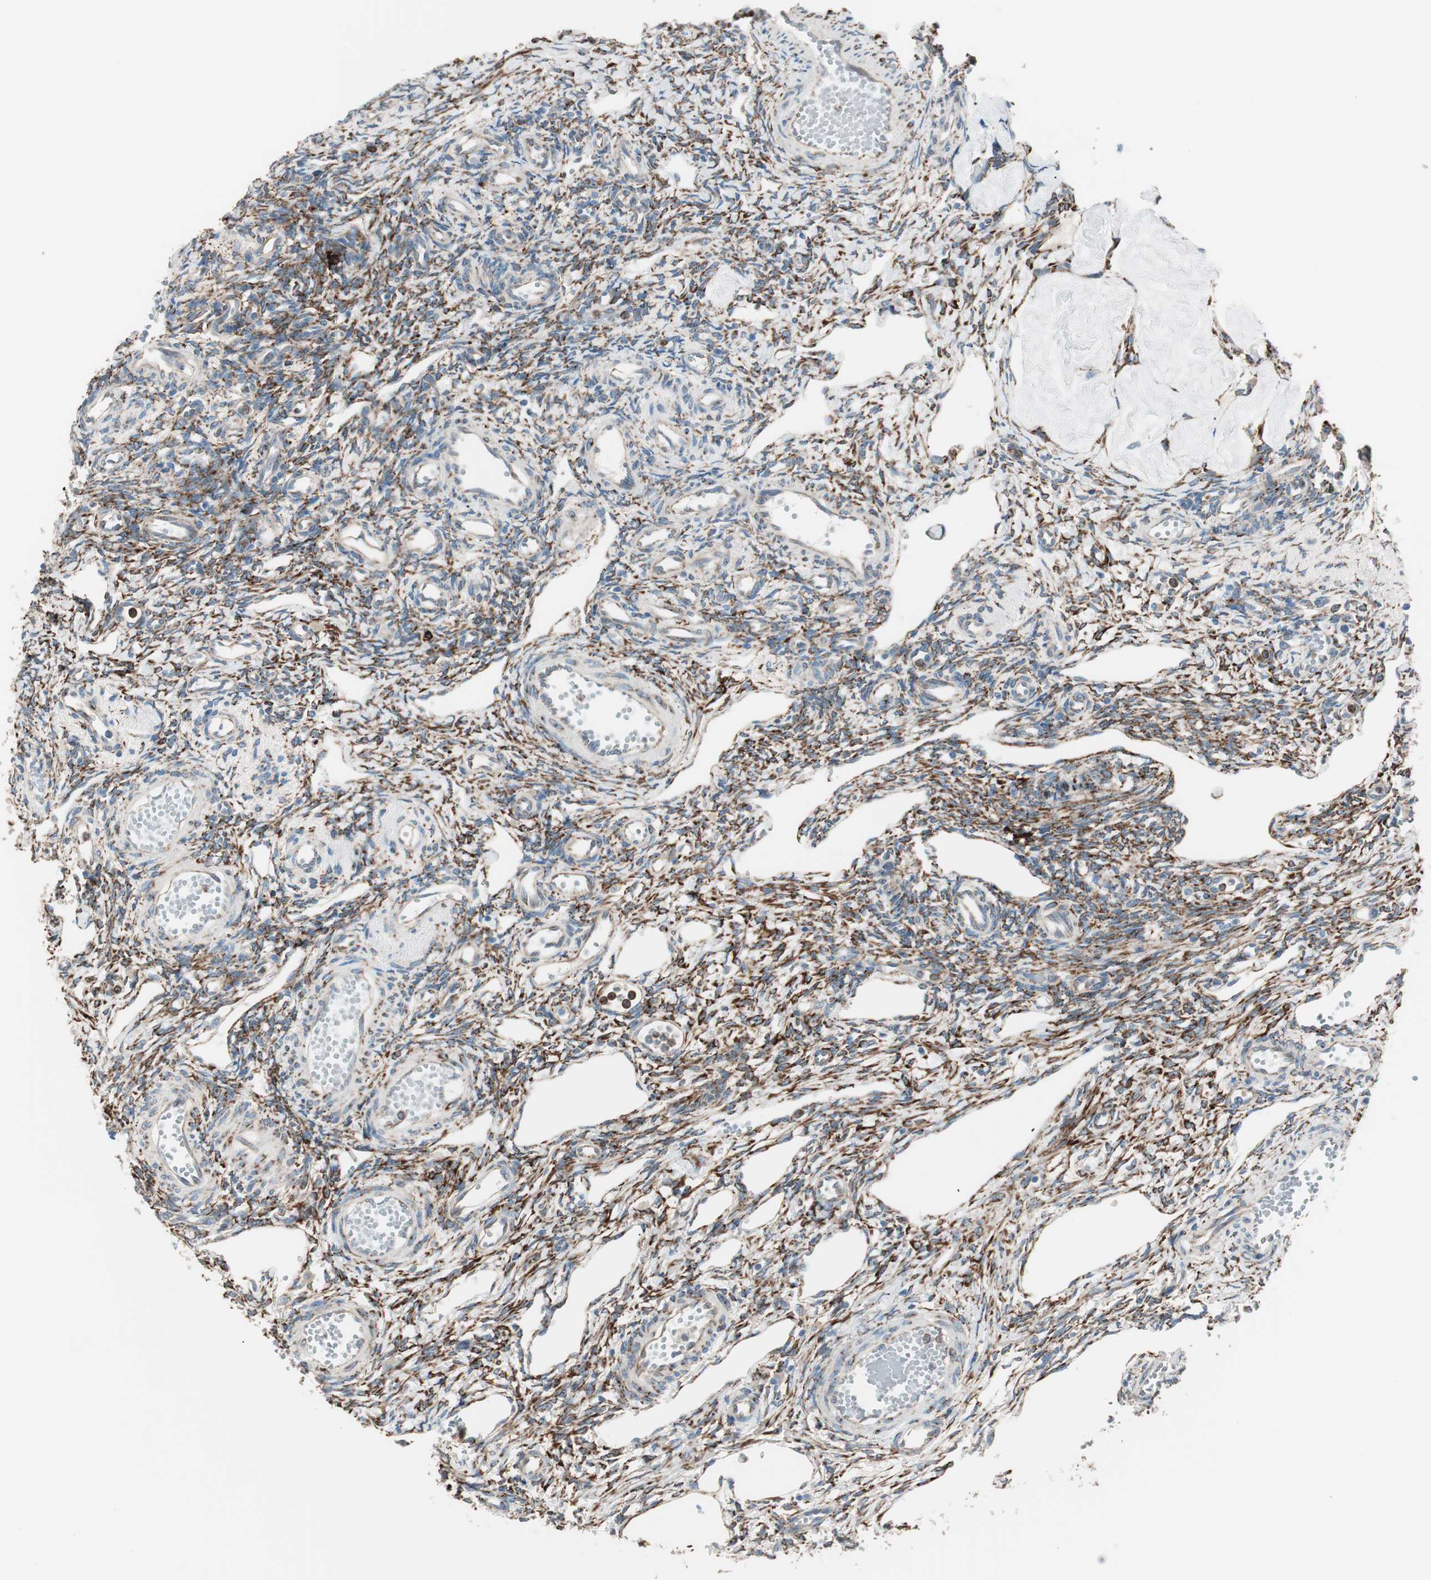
{"staining": {"intensity": "strong", "quantity": ">75%", "location": "cytoplasmic/membranous"}, "tissue": "ovary", "cell_type": "Ovarian stroma cells", "image_type": "normal", "snomed": [{"axis": "morphology", "description": "Normal tissue, NOS"}, {"axis": "topography", "description": "Ovary"}], "caption": "Ovarian stroma cells exhibit strong cytoplasmic/membranous staining in approximately >75% of cells in benign ovary. The staining is performed using DAB brown chromogen to label protein expression. The nuclei are counter-stained blue using hematoxylin.", "gene": "P4HTM", "patient": {"sex": "female", "age": 33}}